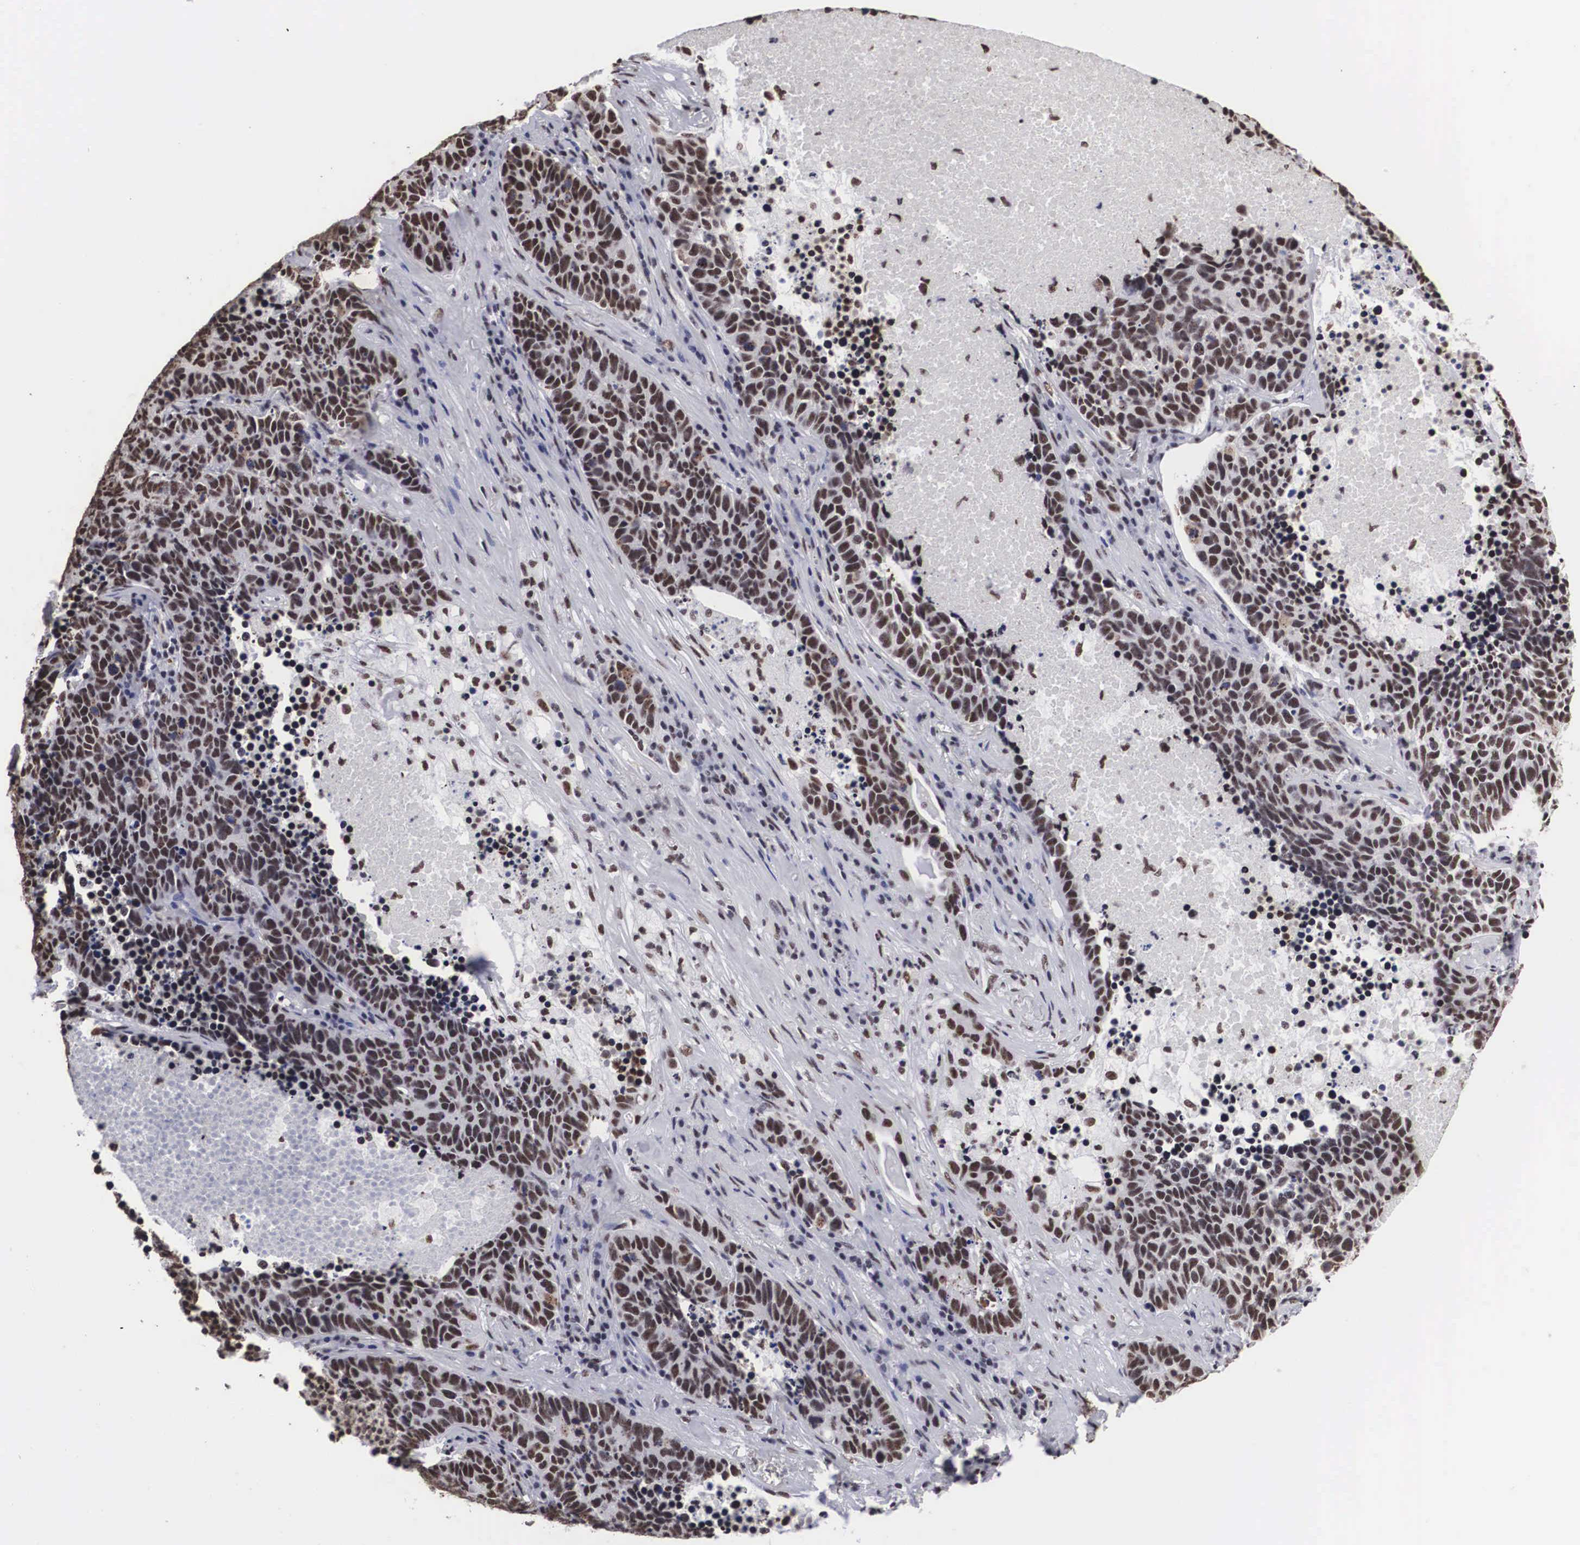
{"staining": {"intensity": "strong", "quantity": ">75%", "location": "nuclear"}, "tissue": "lung cancer", "cell_type": "Tumor cells", "image_type": "cancer", "snomed": [{"axis": "morphology", "description": "Neoplasm, malignant, NOS"}, {"axis": "topography", "description": "Lung"}], "caption": "Lung cancer stained for a protein (brown) demonstrates strong nuclear positive expression in about >75% of tumor cells.", "gene": "ACIN1", "patient": {"sex": "female", "age": 75}}